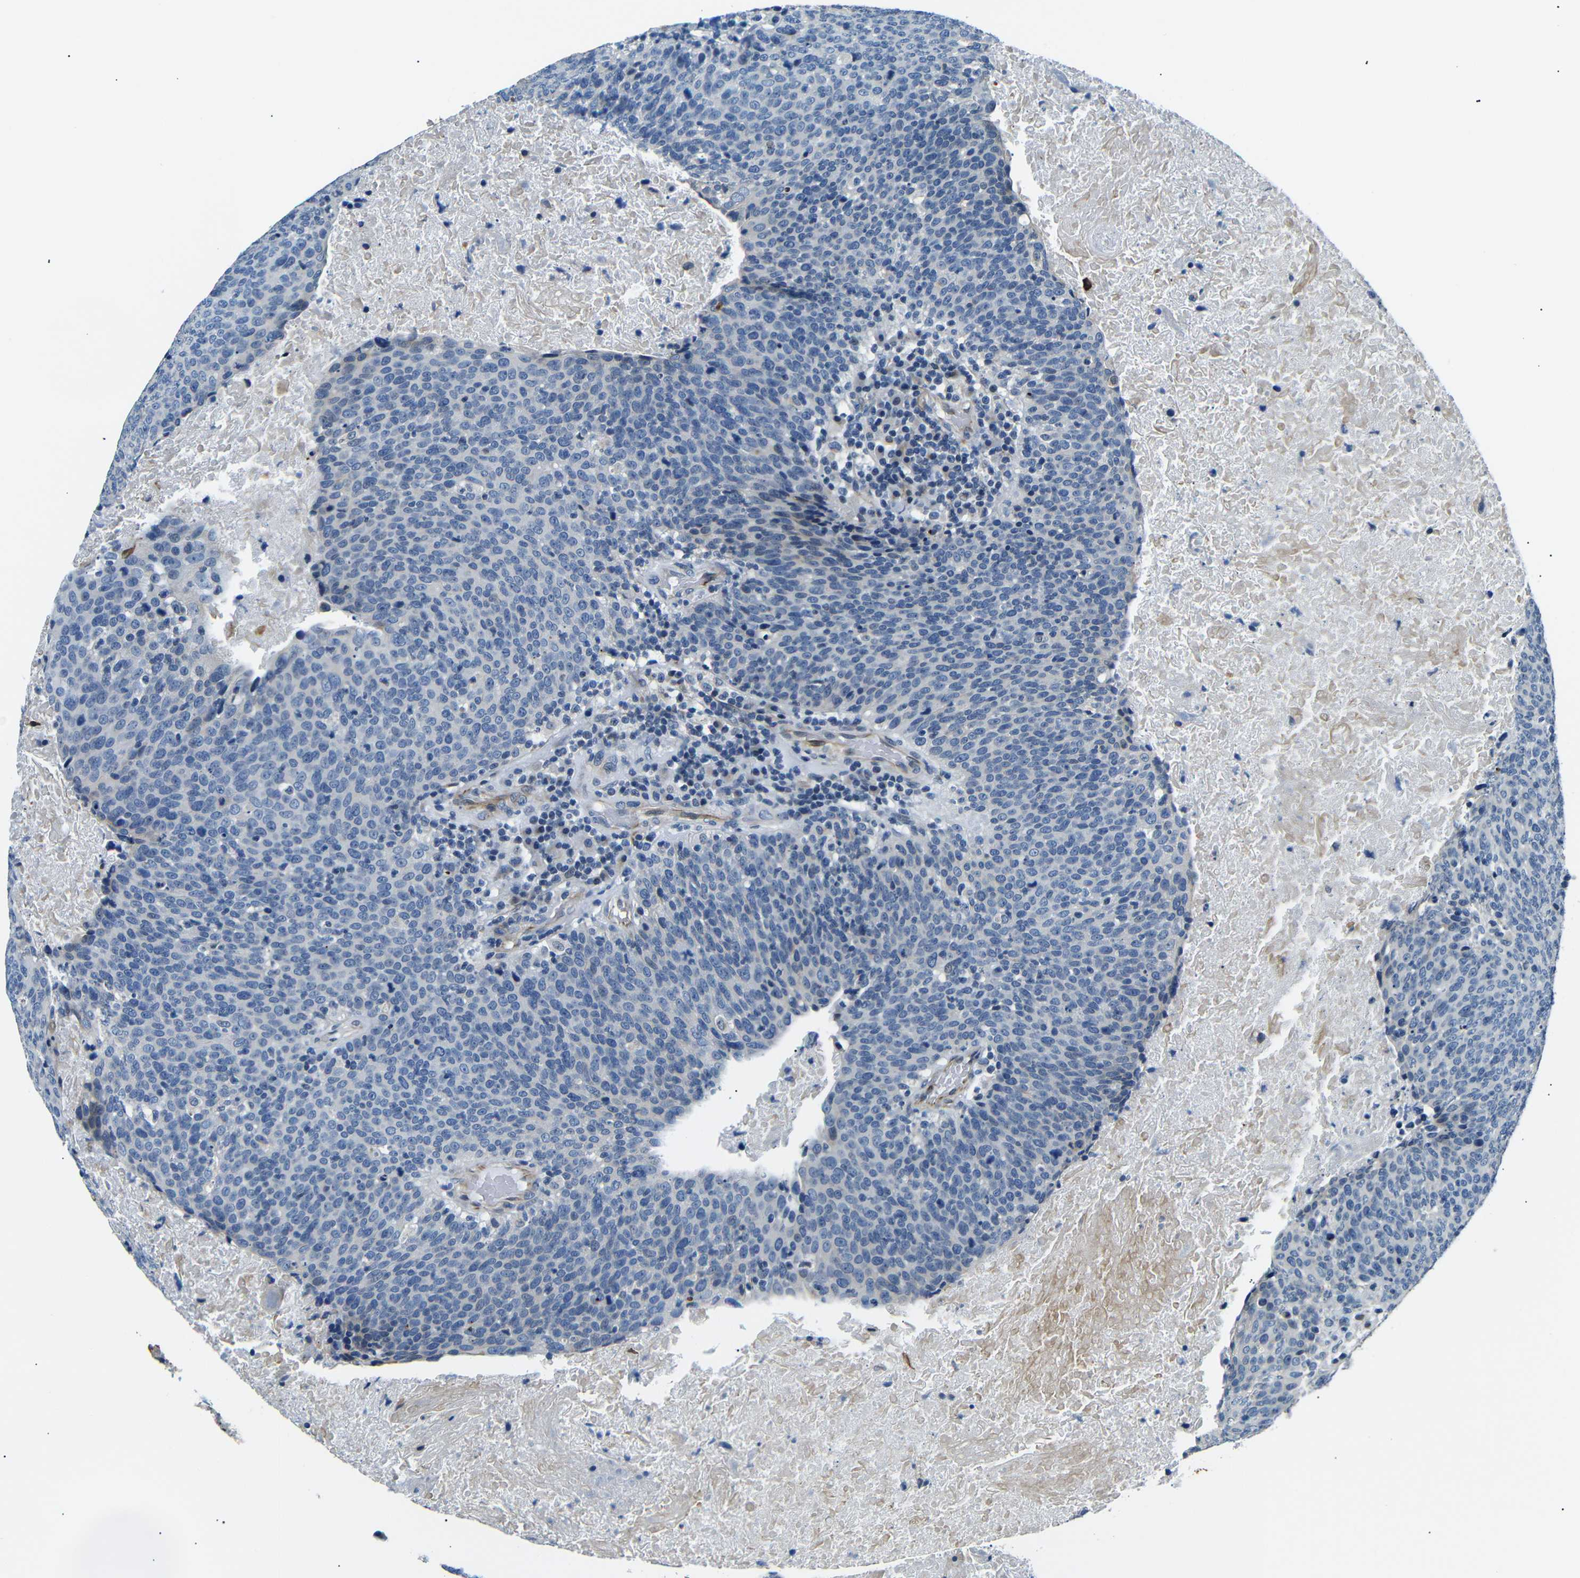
{"staining": {"intensity": "negative", "quantity": "none", "location": "none"}, "tissue": "head and neck cancer", "cell_type": "Tumor cells", "image_type": "cancer", "snomed": [{"axis": "morphology", "description": "Squamous cell carcinoma, NOS"}, {"axis": "morphology", "description": "Squamous cell carcinoma, metastatic, NOS"}, {"axis": "topography", "description": "Lymph node"}, {"axis": "topography", "description": "Head-Neck"}], "caption": "Human head and neck squamous cell carcinoma stained for a protein using IHC exhibits no expression in tumor cells.", "gene": "TAFA1", "patient": {"sex": "male", "age": 62}}